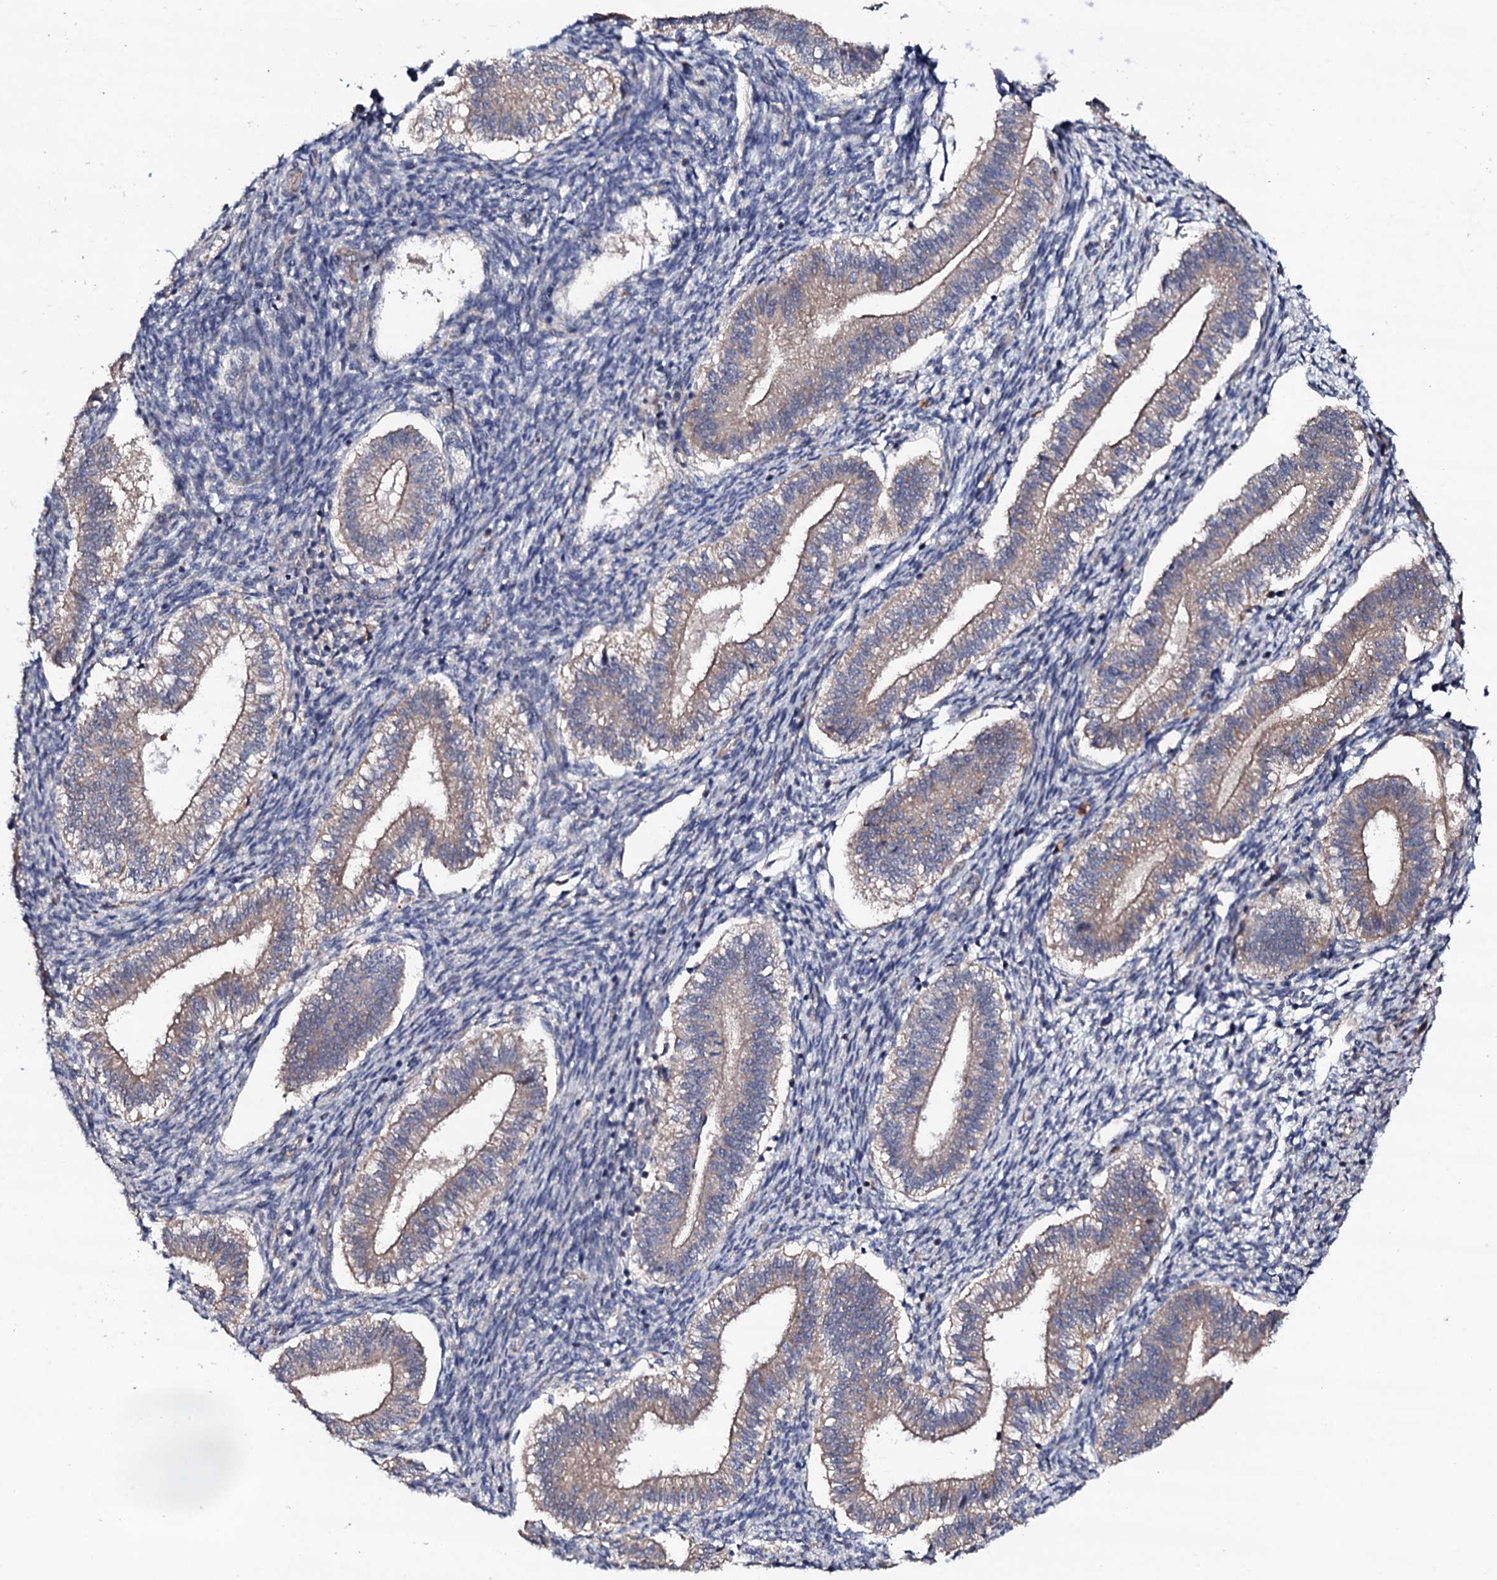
{"staining": {"intensity": "negative", "quantity": "none", "location": "none"}, "tissue": "endometrium", "cell_type": "Cells in endometrial stroma", "image_type": "normal", "snomed": [{"axis": "morphology", "description": "Normal tissue, NOS"}, {"axis": "topography", "description": "Endometrium"}], "caption": "An IHC photomicrograph of benign endometrium is shown. There is no staining in cells in endometrial stroma of endometrium.", "gene": "CIAO2A", "patient": {"sex": "female", "age": 25}}